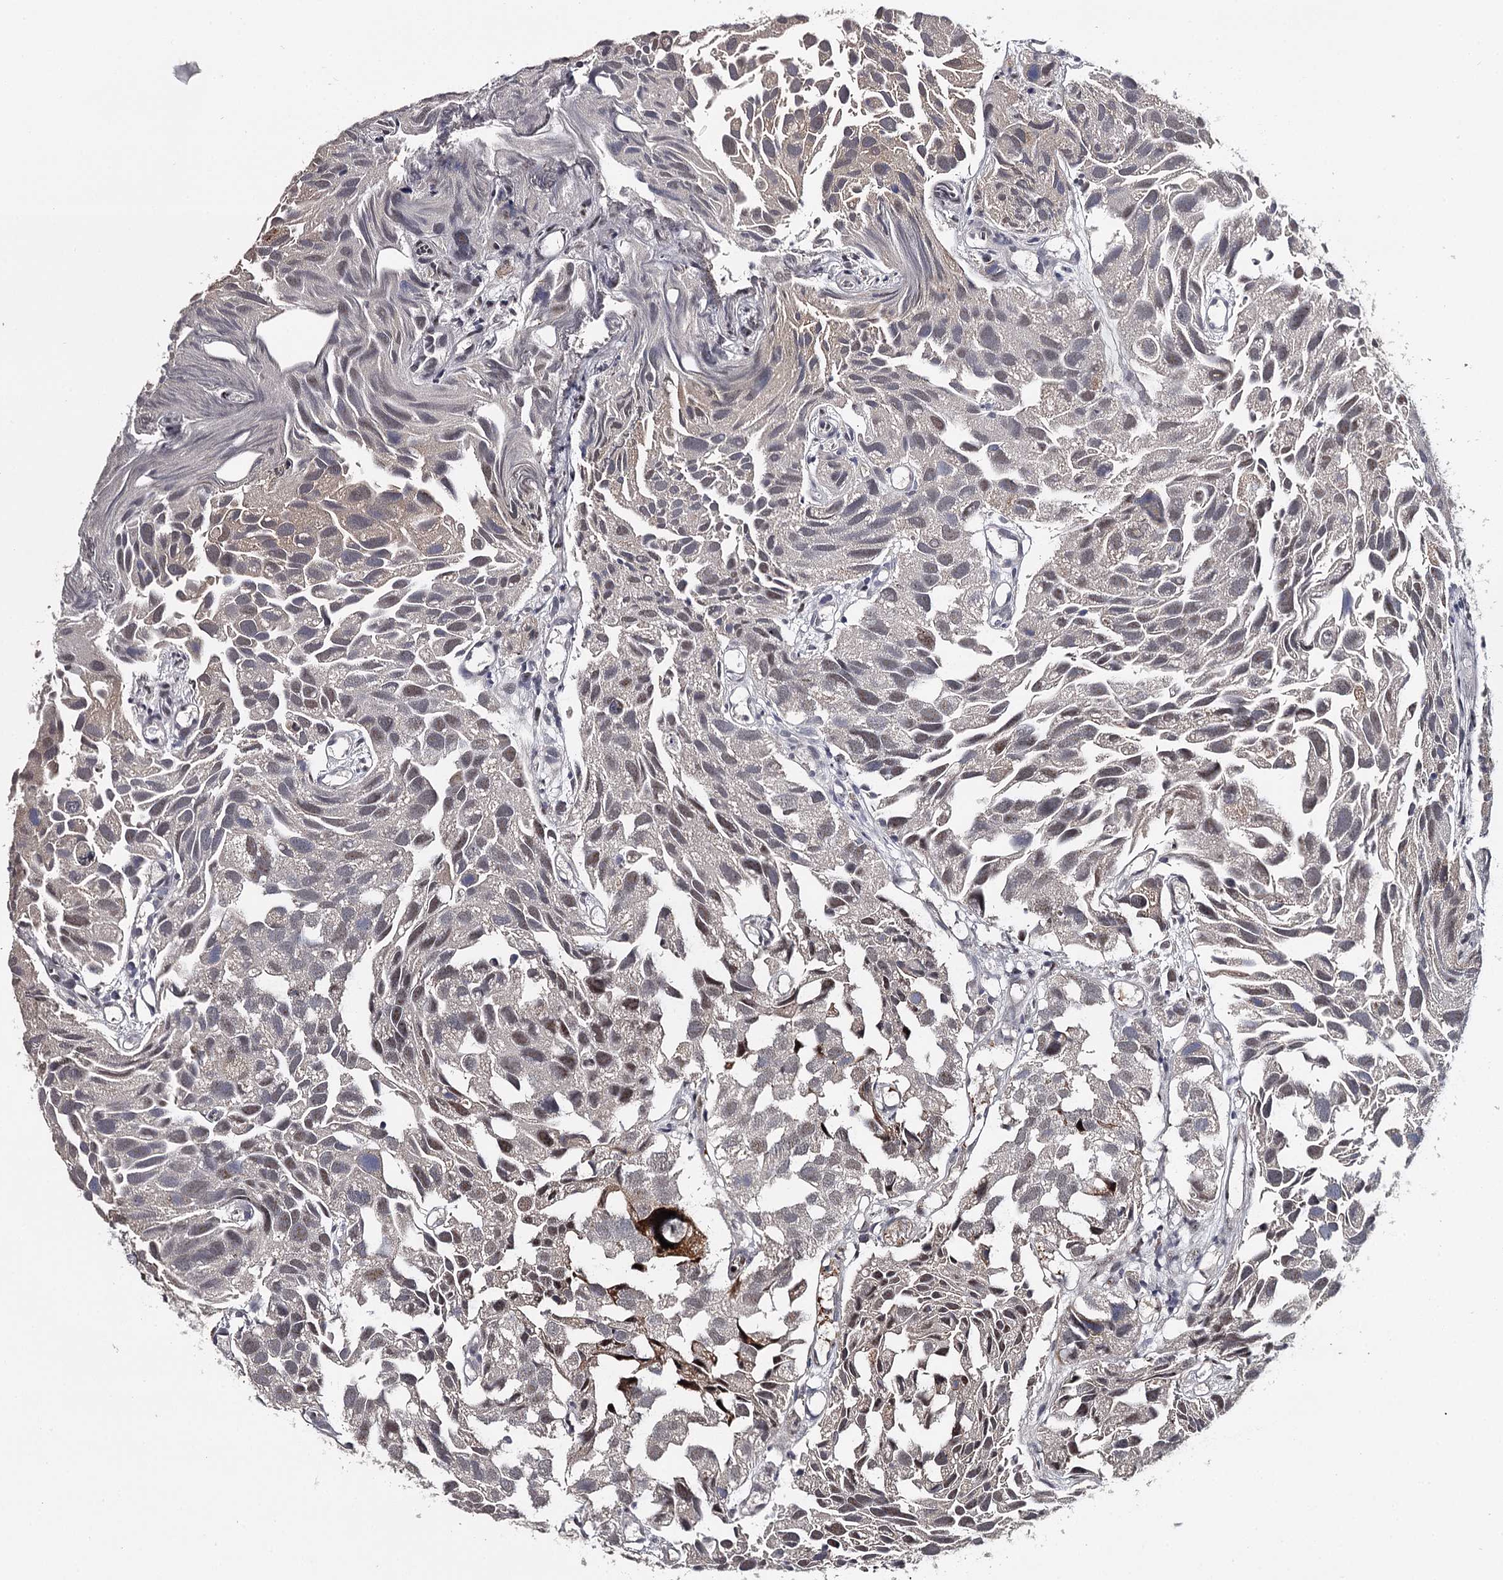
{"staining": {"intensity": "weak", "quantity": "25%-75%", "location": "nuclear"}, "tissue": "urothelial cancer", "cell_type": "Tumor cells", "image_type": "cancer", "snomed": [{"axis": "morphology", "description": "Urothelial carcinoma, High grade"}, {"axis": "topography", "description": "Urinary bladder"}], "caption": "Immunohistochemistry histopathology image of neoplastic tissue: high-grade urothelial carcinoma stained using immunohistochemistry (IHC) shows low levels of weak protein expression localized specifically in the nuclear of tumor cells, appearing as a nuclear brown color.", "gene": "RNF44", "patient": {"sex": "female", "age": 75}}